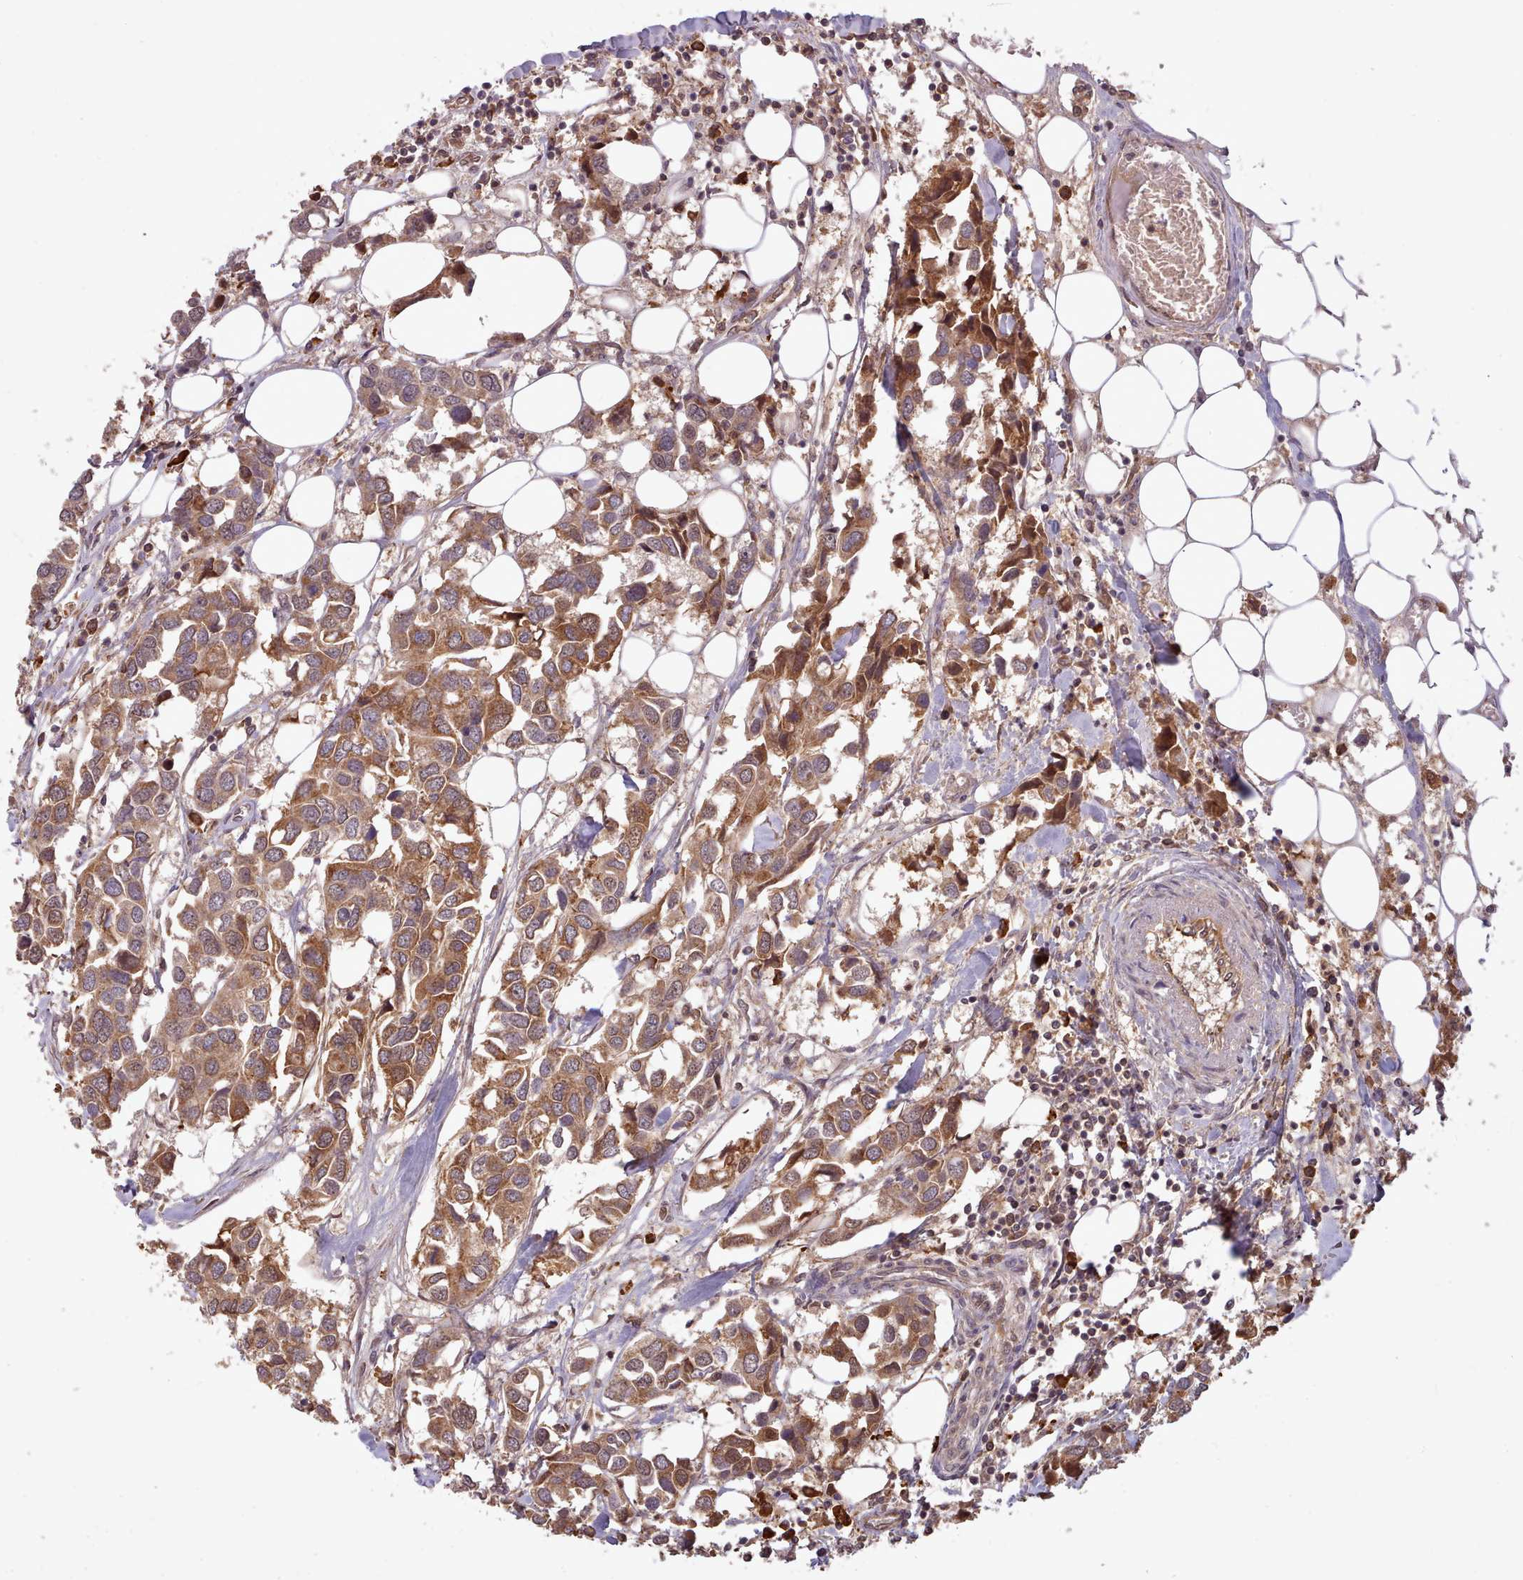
{"staining": {"intensity": "moderate", "quantity": ">75%", "location": "cytoplasmic/membranous"}, "tissue": "breast cancer", "cell_type": "Tumor cells", "image_type": "cancer", "snomed": [{"axis": "morphology", "description": "Duct carcinoma"}, {"axis": "topography", "description": "Breast"}], "caption": "A high-resolution image shows immunohistochemistry (IHC) staining of breast infiltrating ductal carcinoma, which exhibits moderate cytoplasmic/membranous staining in about >75% of tumor cells. The protein is shown in brown color, while the nuclei are stained blue.", "gene": "PIP4P1", "patient": {"sex": "female", "age": 83}}